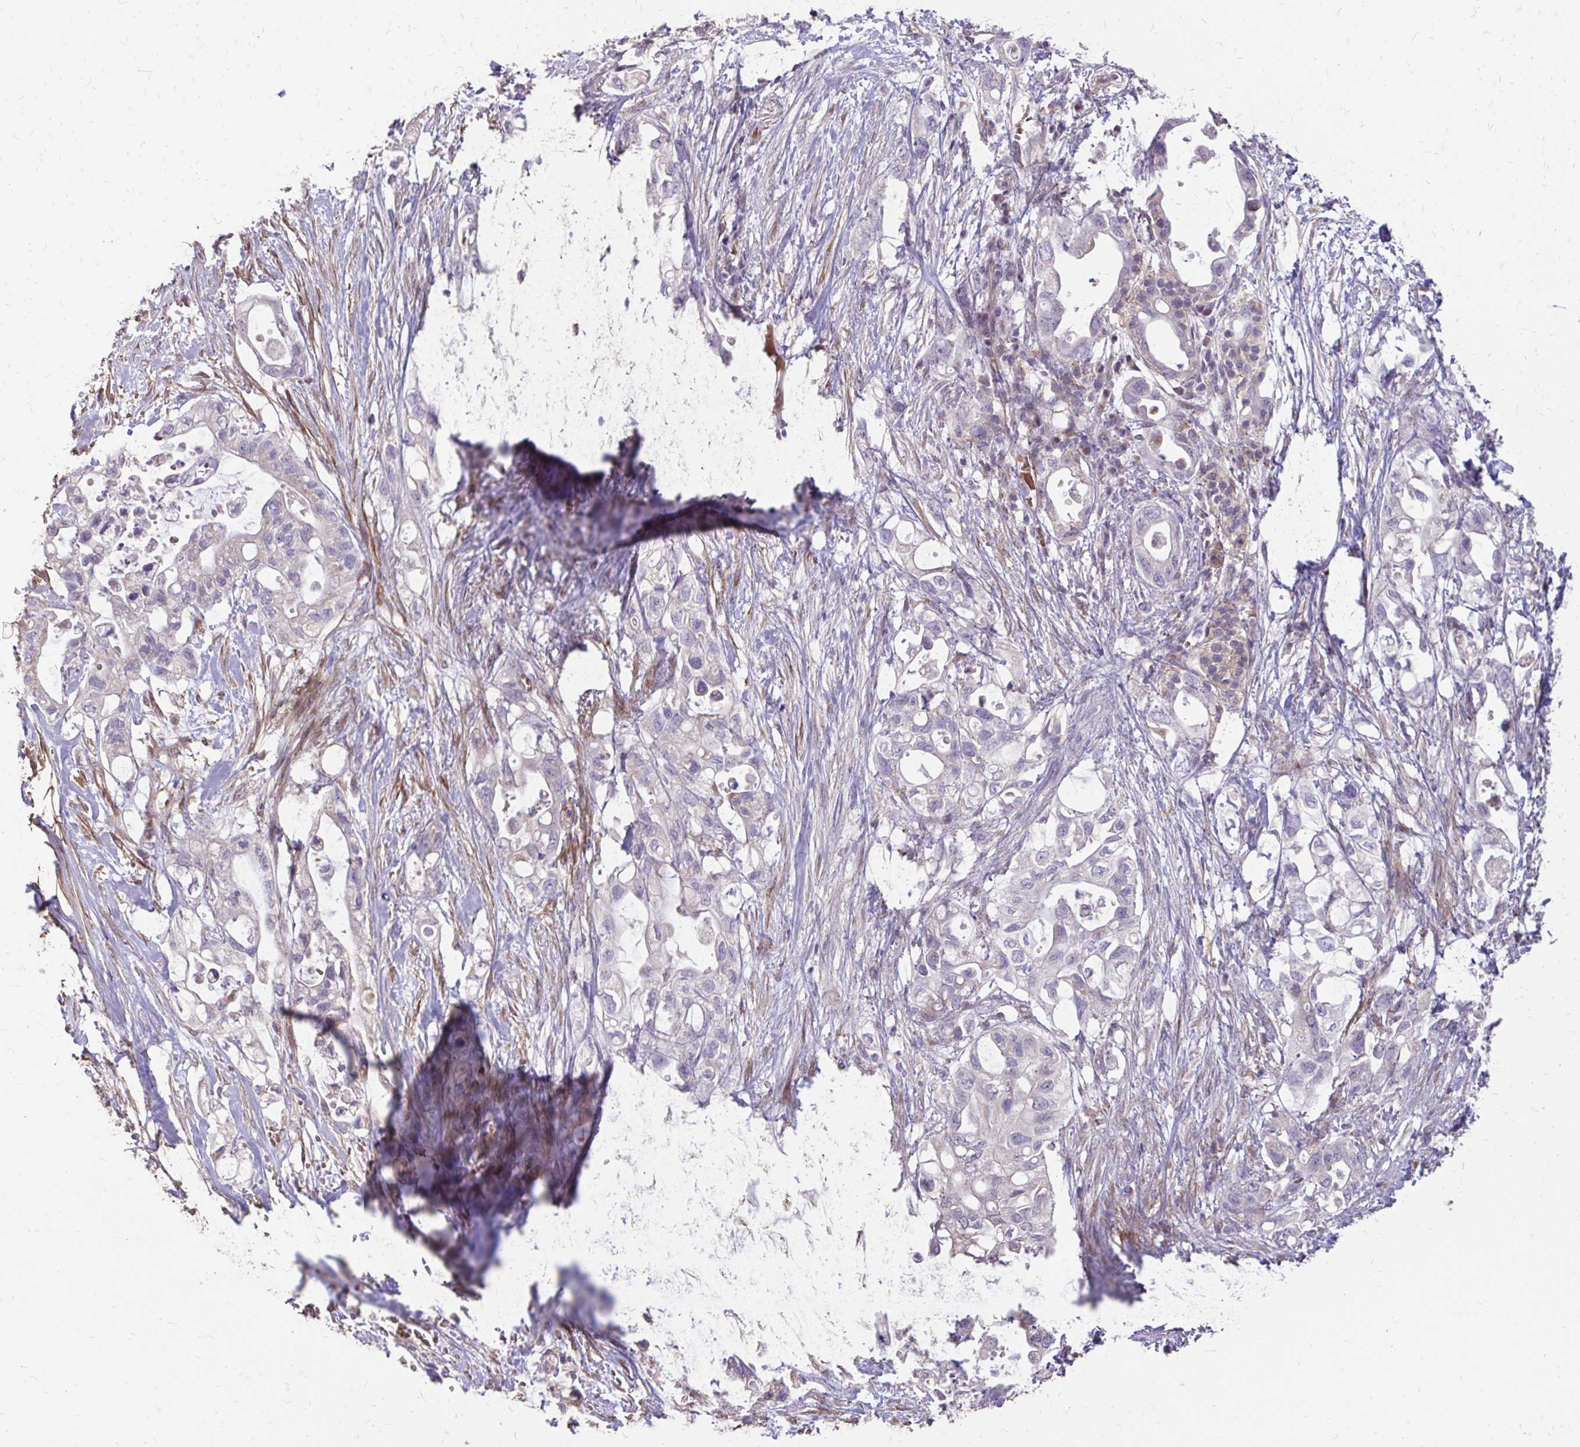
{"staining": {"intensity": "negative", "quantity": "none", "location": "none"}, "tissue": "pancreatic cancer", "cell_type": "Tumor cells", "image_type": "cancer", "snomed": [{"axis": "morphology", "description": "Adenocarcinoma, NOS"}, {"axis": "topography", "description": "Pancreas"}], "caption": "DAB (3,3'-diaminobenzidine) immunohistochemical staining of adenocarcinoma (pancreatic) displays no significant expression in tumor cells.", "gene": "MYORG", "patient": {"sex": "female", "age": 72}}